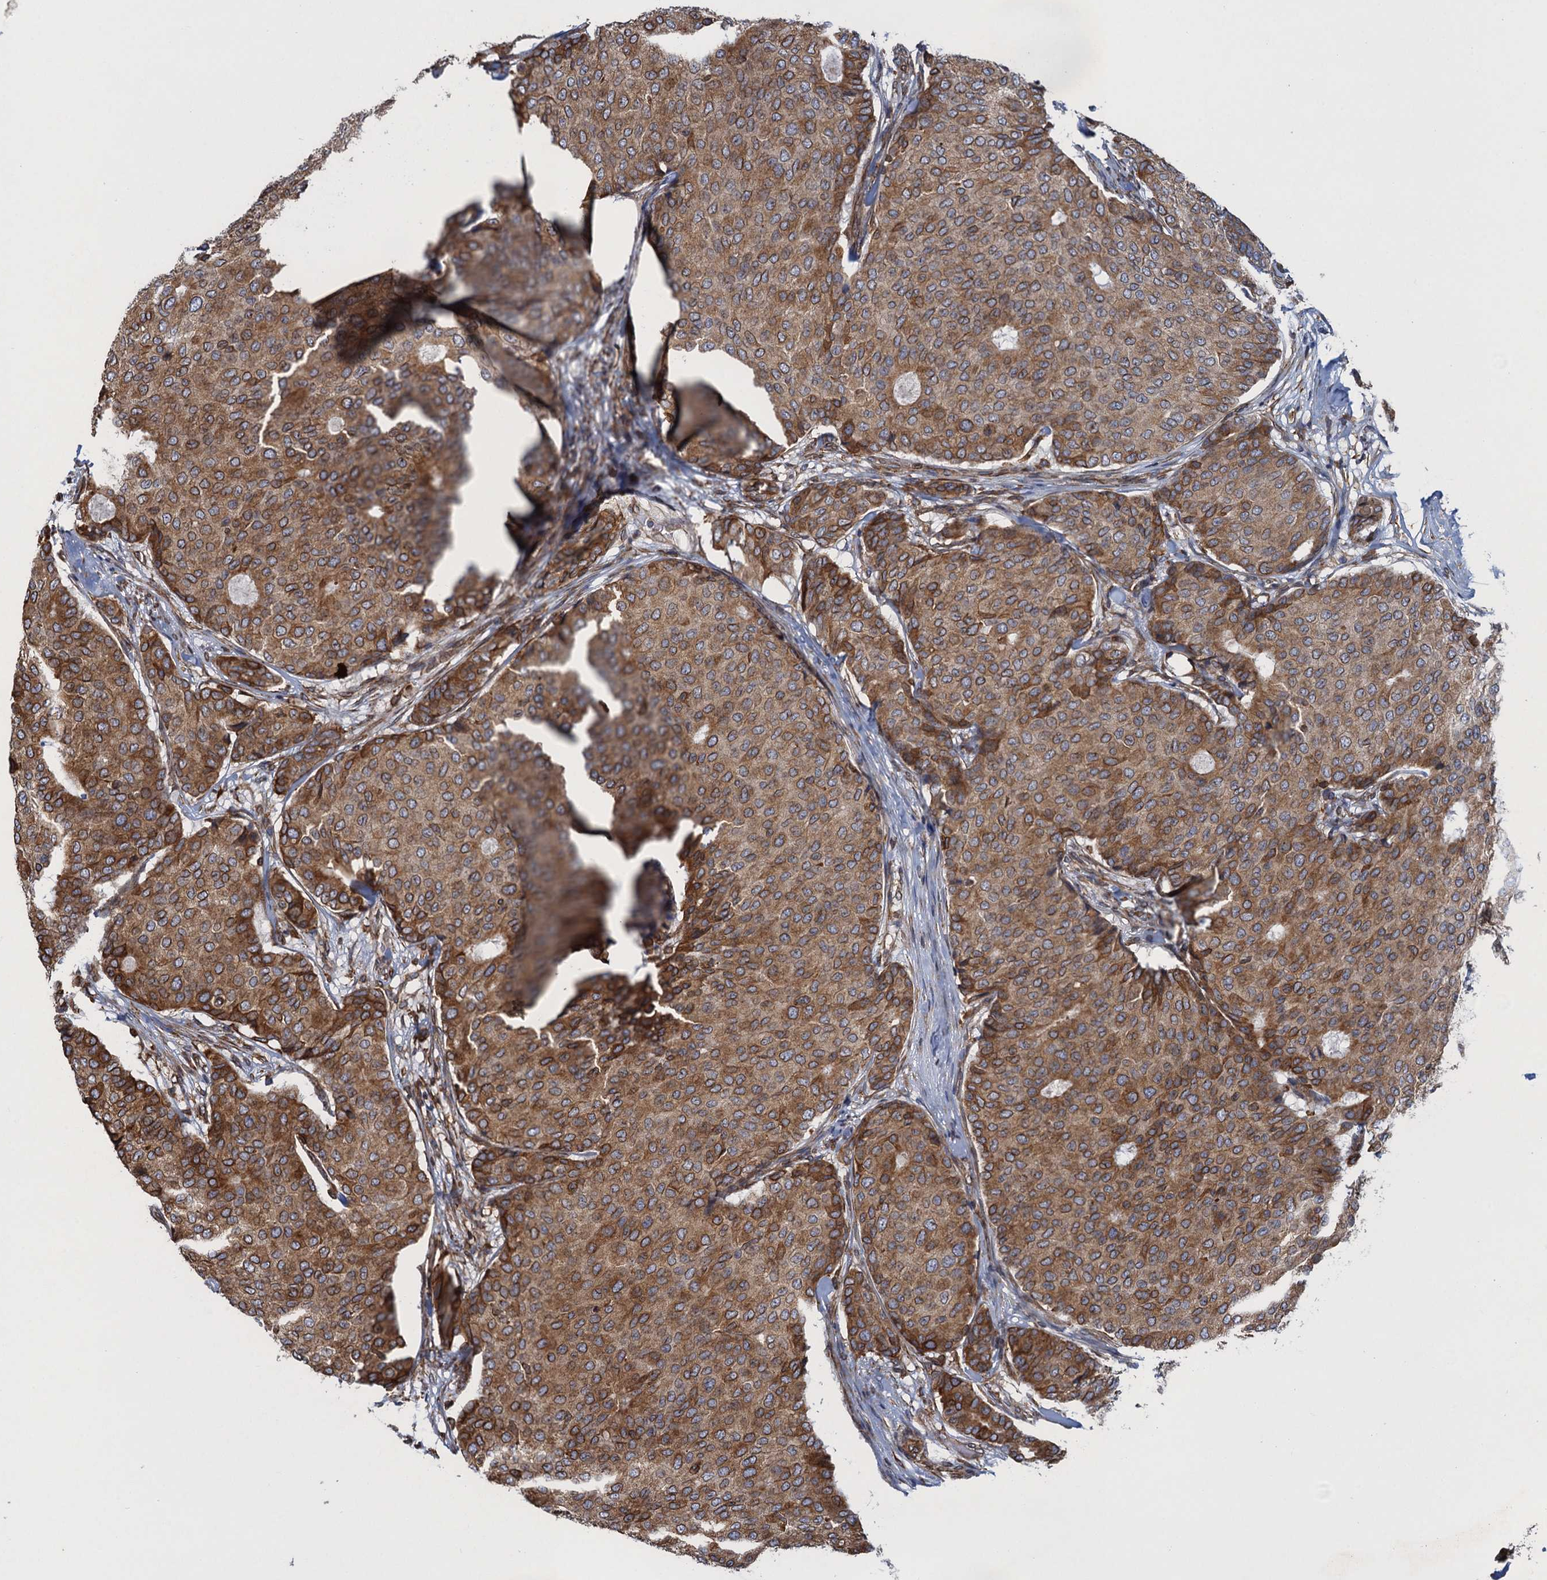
{"staining": {"intensity": "moderate", "quantity": ">75%", "location": "cytoplasmic/membranous"}, "tissue": "breast cancer", "cell_type": "Tumor cells", "image_type": "cancer", "snomed": [{"axis": "morphology", "description": "Duct carcinoma"}, {"axis": "topography", "description": "Breast"}], "caption": "Moderate cytoplasmic/membranous staining for a protein is present in approximately >75% of tumor cells of infiltrating ductal carcinoma (breast) using IHC.", "gene": "ARMC5", "patient": {"sex": "female", "age": 75}}